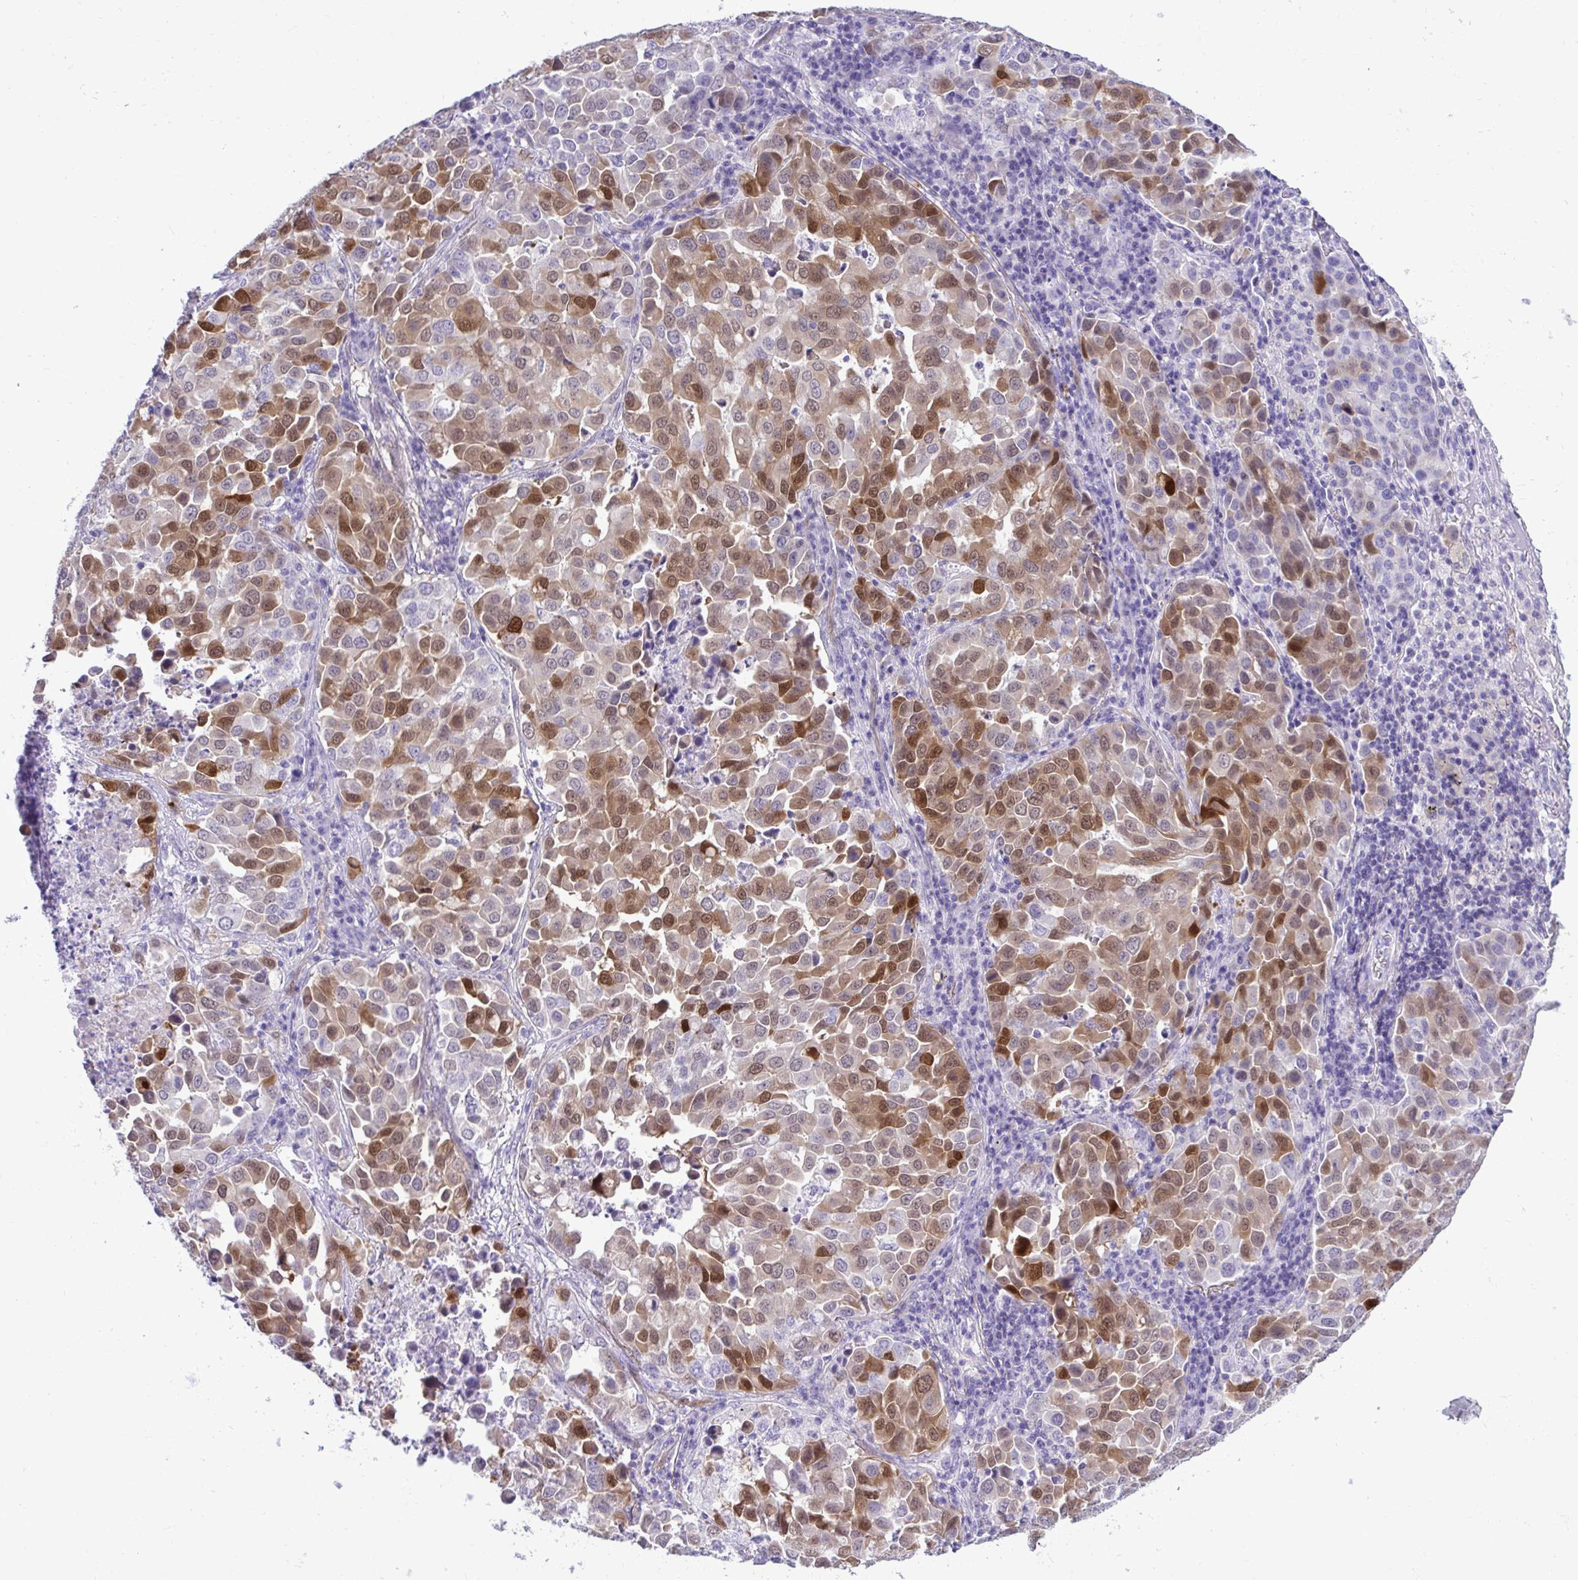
{"staining": {"intensity": "moderate", "quantity": "25%-75%", "location": "cytoplasmic/membranous,nuclear"}, "tissue": "lung cancer", "cell_type": "Tumor cells", "image_type": "cancer", "snomed": [{"axis": "morphology", "description": "Adenocarcinoma, NOS"}, {"axis": "morphology", "description": "Adenocarcinoma, metastatic, NOS"}, {"axis": "topography", "description": "Lymph node"}, {"axis": "topography", "description": "Lung"}], "caption": "Immunohistochemistry (IHC) (DAB (3,3'-diaminobenzidine)) staining of human lung cancer reveals moderate cytoplasmic/membranous and nuclear protein expression in about 25%-75% of tumor cells. Nuclei are stained in blue.", "gene": "PGM2L1", "patient": {"sex": "female", "age": 65}}